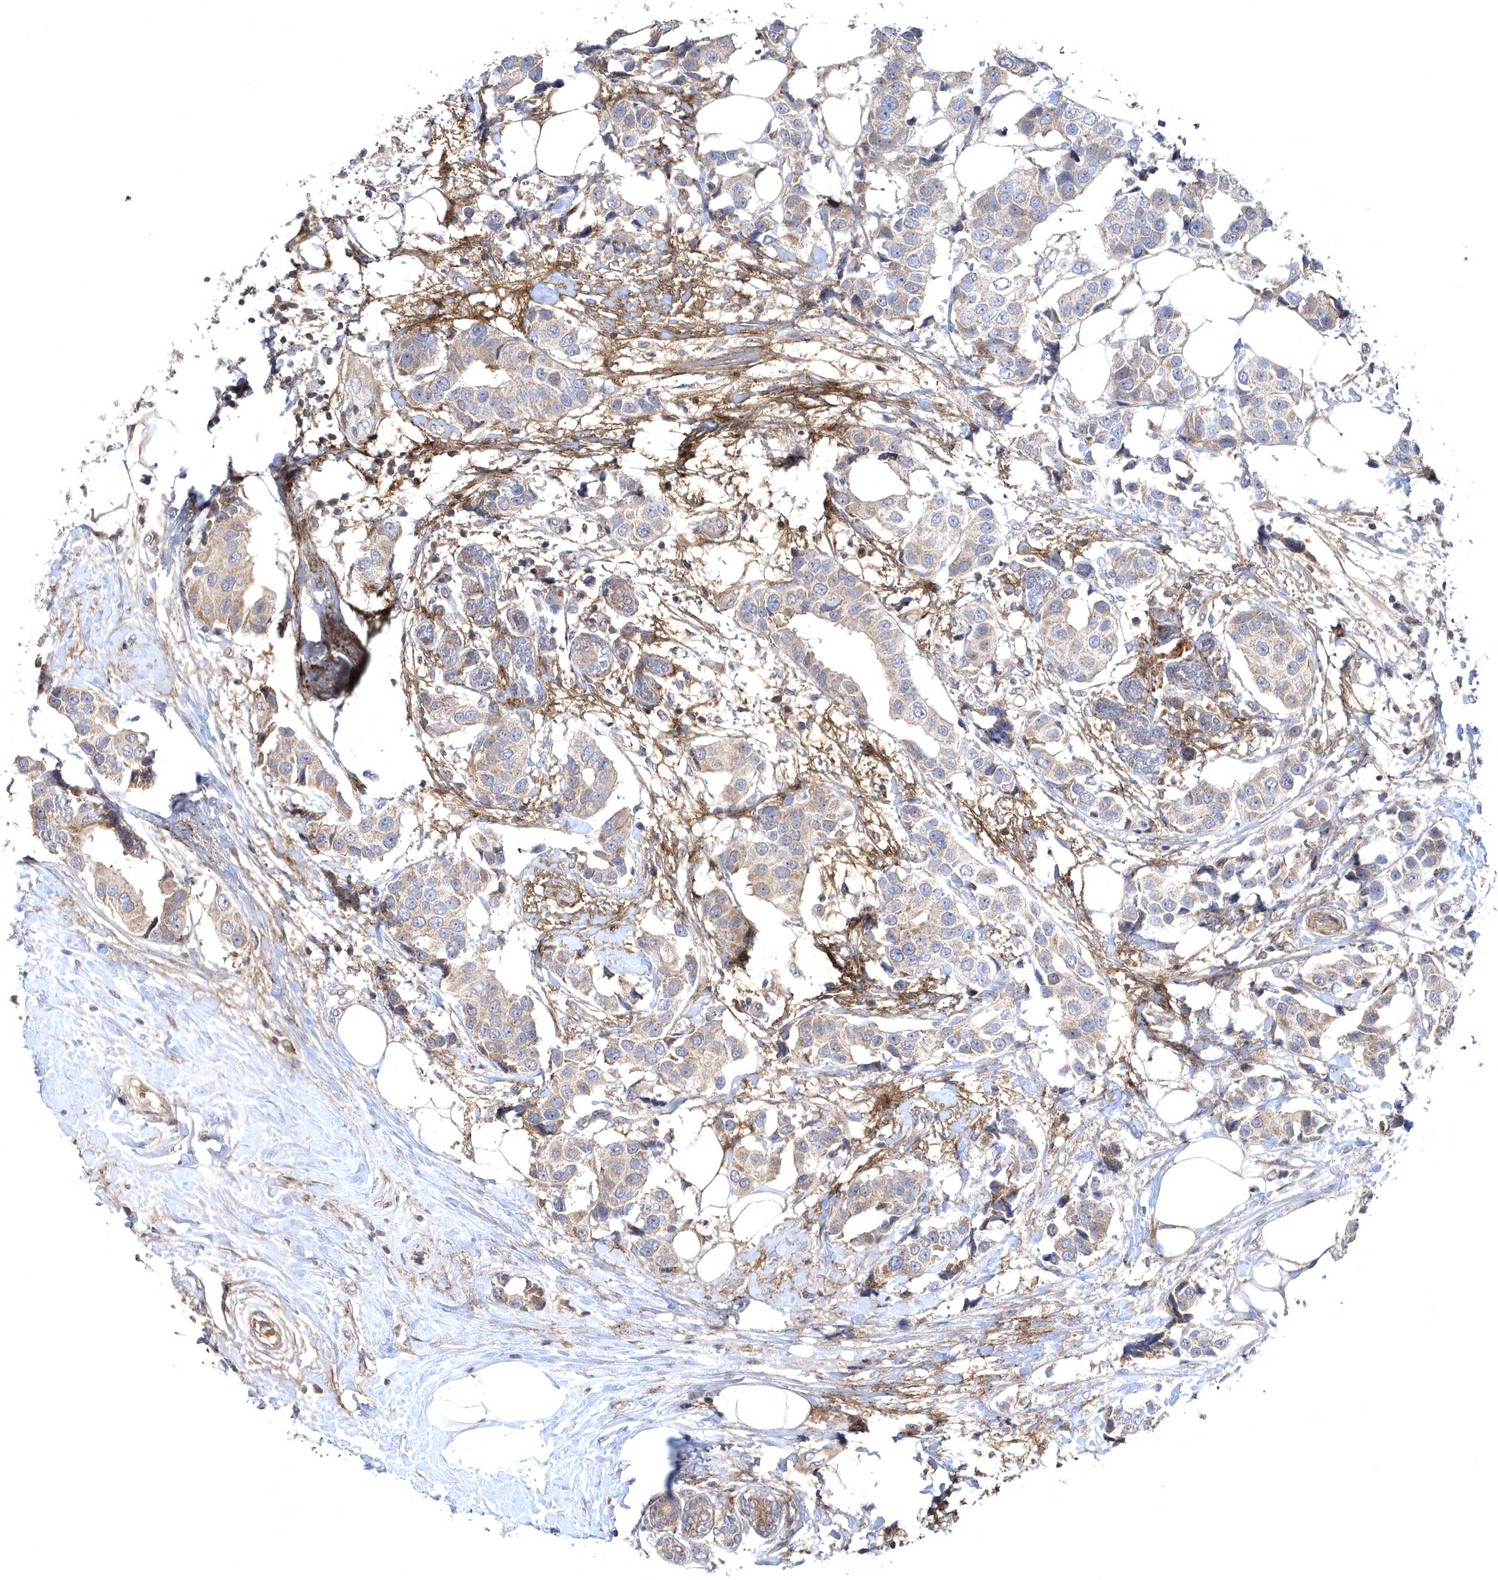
{"staining": {"intensity": "weak", "quantity": "25%-75%", "location": "cytoplasmic/membranous"}, "tissue": "breast cancer", "cell_type": "Tumor cells", "image_type": "cancer", "snomed": [{"axis": "morphology", "description": "Normal tissue, NOS"}, {"axis": "morphology", "description": "Duct carcinoma"}, {"axis": "topography", "description": "Breast"}], "caption": "Breast infiltrating ductal carcinoma stained with immunohistochemistry (IHC) displays weak cytoplasmic/membranous expression in approximately 25%-75% of tumor cells.", "gene": "HMGCS1", "patient": {"sex": "female", "age": 39}}